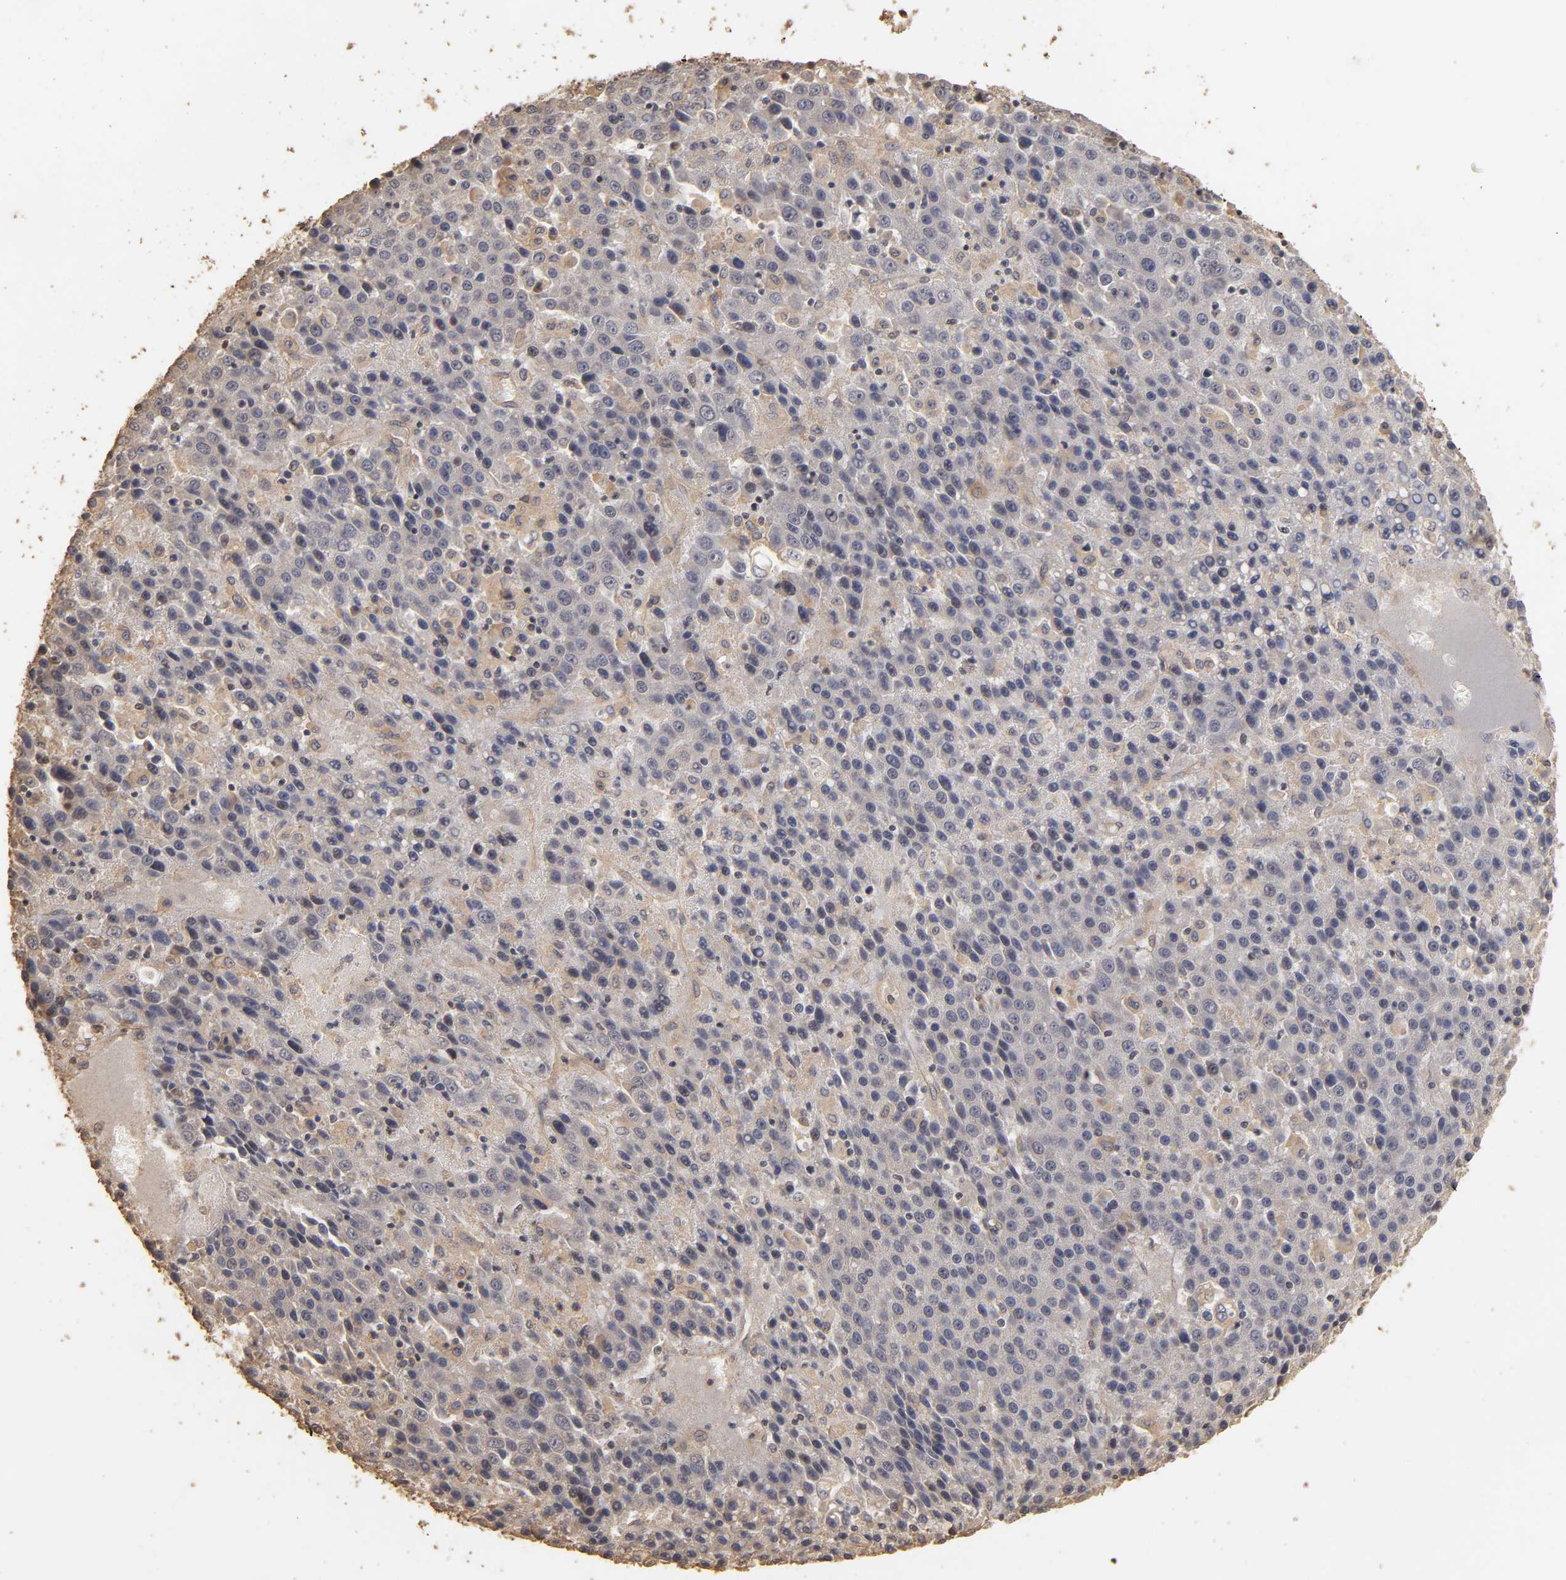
{"staining": {"intensity": "negative", "quantity": "none", "location": "none"}, "tissue": "liver cancer", "cell_type": "Tumor cells", "image_type": "cancer", "snomed": [{"axis": "morphology", "description": "Carcinoma, Hepatocellular, NOS"}, {"axis": "topography", "description": "Liver"}], "caption": "The image exhibits no significant staining in tumor cells of liver hepatocellular carcinoma.", "gene": "VSIG4", "patient": {"sex": "female", "age": 53}}